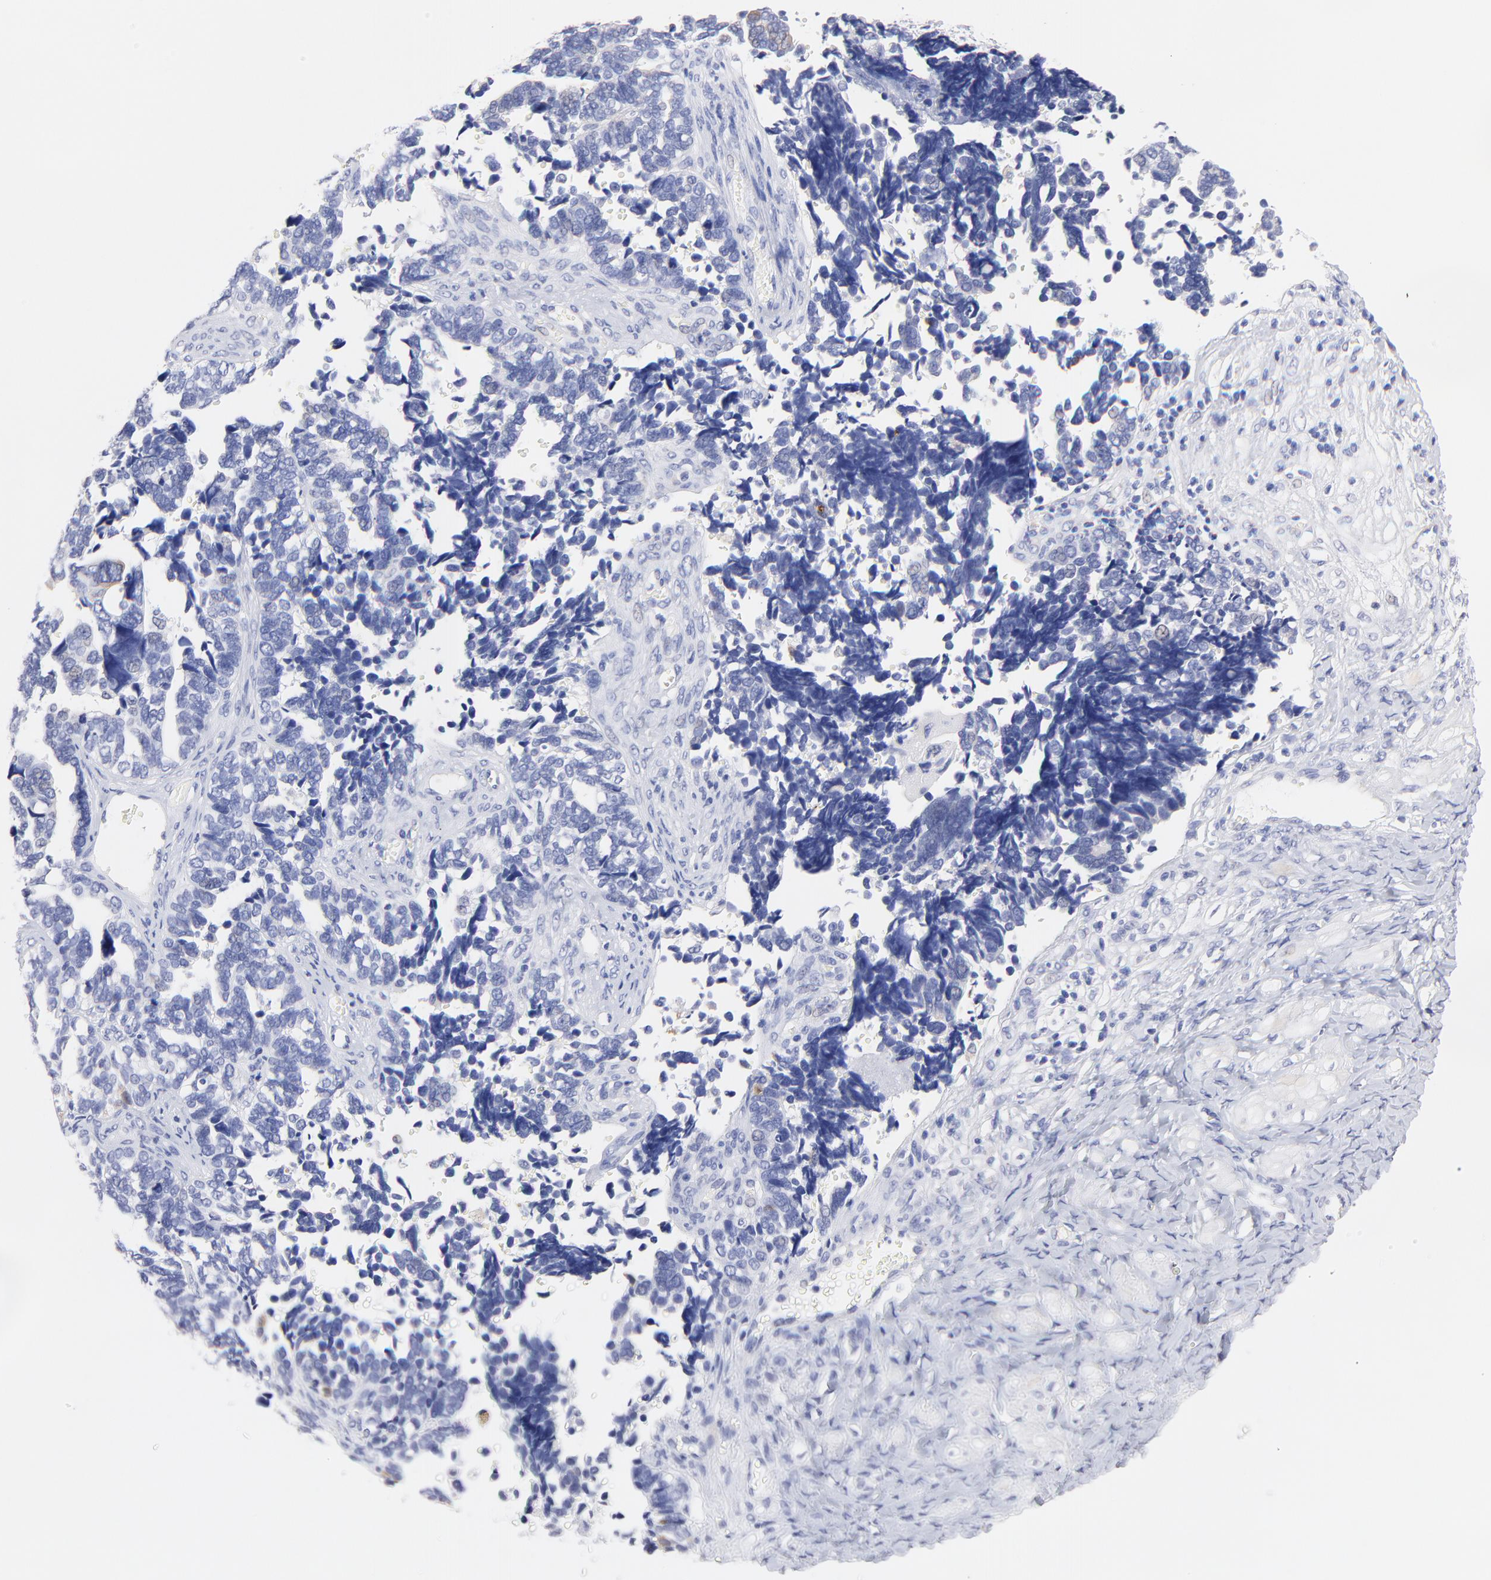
{"staining": {"intensity": "negative", "quantity": "none", "location": "none"}, "tissue": "ovarian cancer", "cell_type": "Tumor cells", "image_type": "cancer", "snomed": [{"axis": "morphology", "description": "Cystadenocarcinoma, serous, NOS"}, {"axis": "topography", "description": "Ovary"}], "caption": "The photomicrograph shows no significant positivity in tumor cells of ovarian cancer.", "gene": "CFAP57", "patient": {"sex": "female", "age": 77}}